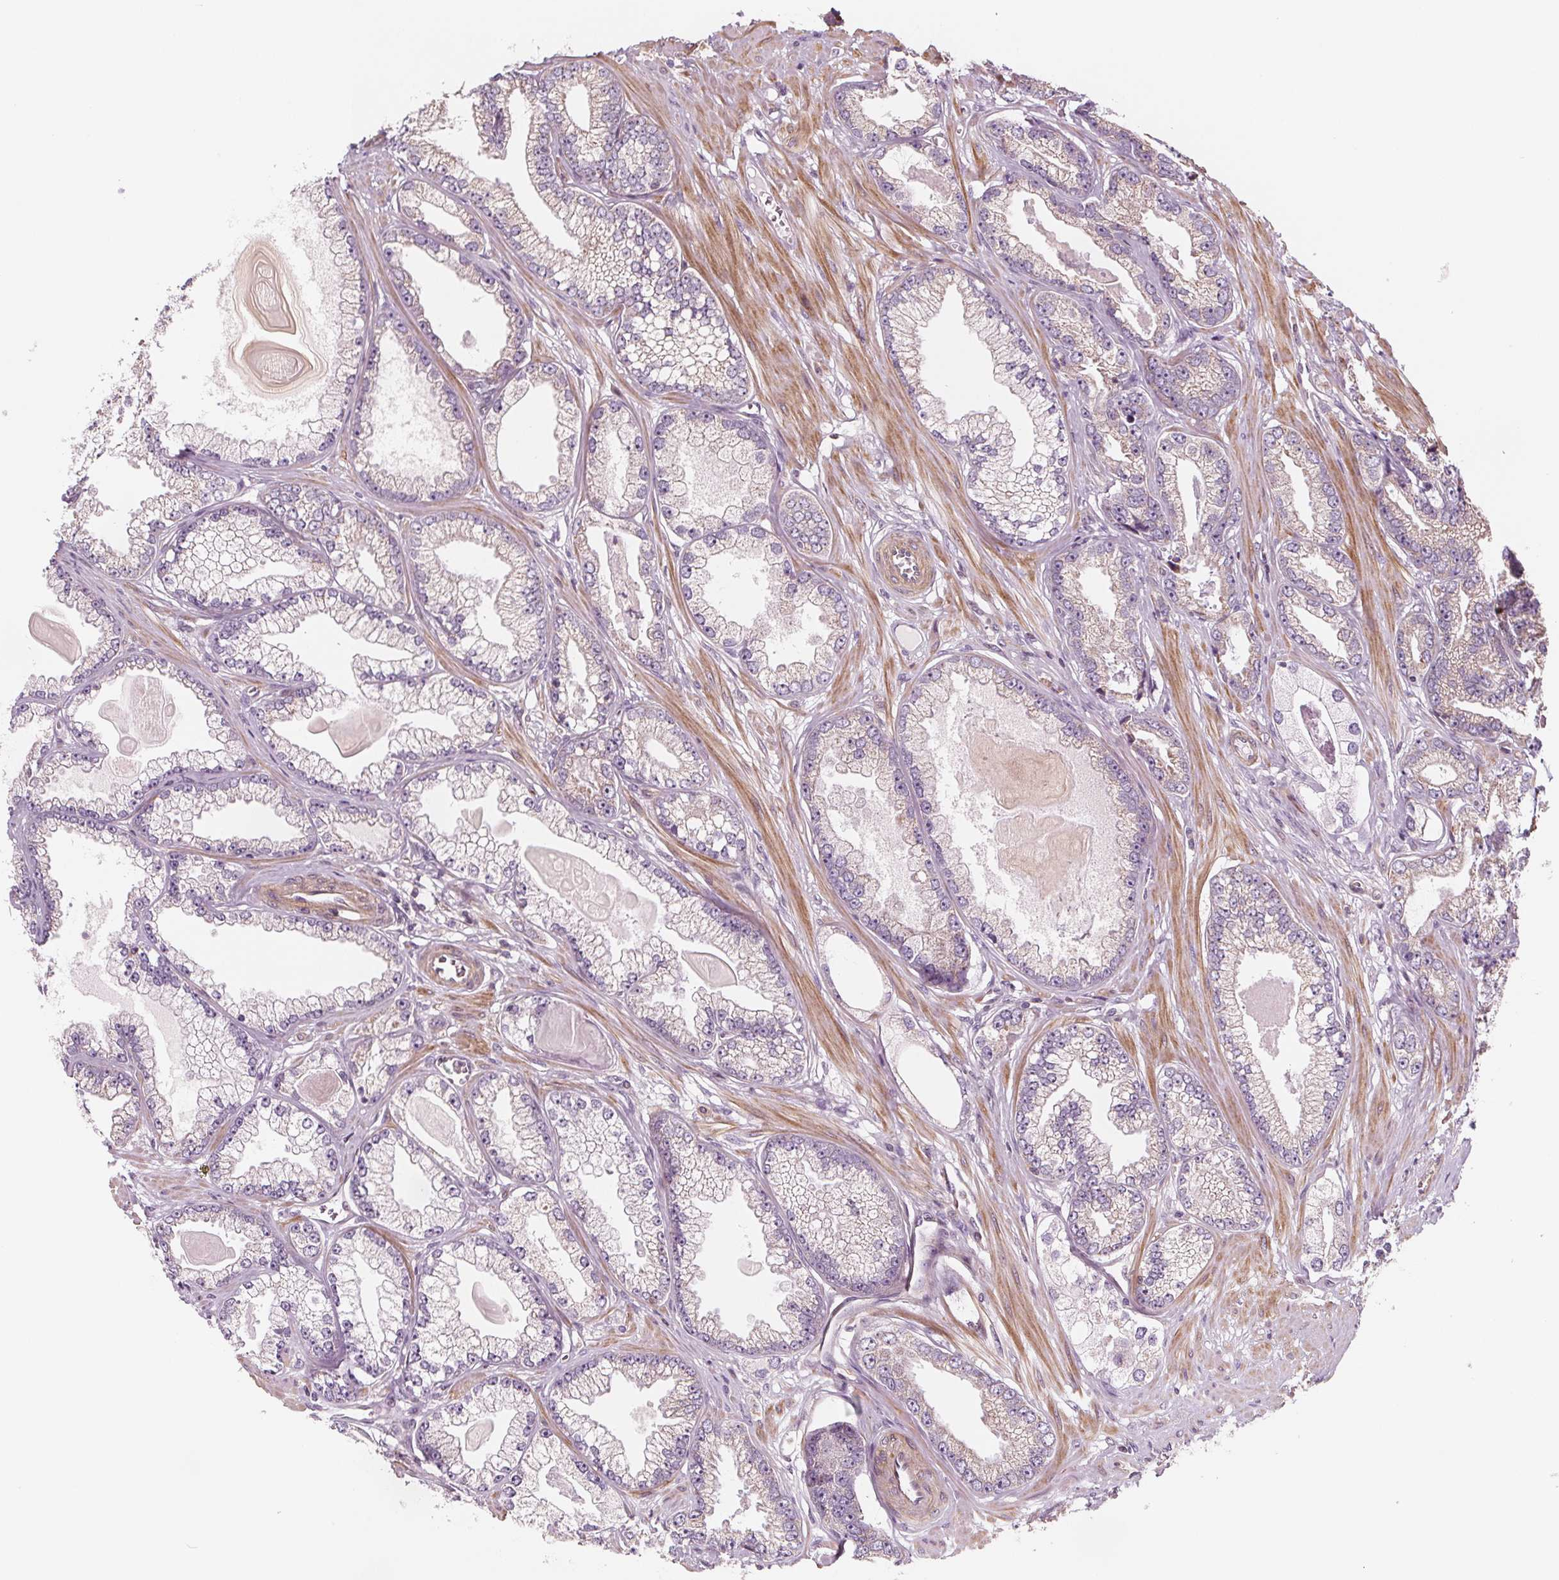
{"staining": {"intensity": "negative", "quantity": "none", "location": "none"}, "tissue": "prostate cancer", "cell_type": "Tumor cells", "image_type": "cancer", "snomed": [{"axis": "morphology", "description": "Adenocarcinoma, Low grade"}, {"axis": "topography", "description": "Prostate"}], "caption": "Protein analysis of prostate adenocarcinoma (low-grade) shows no significant staining in tumor cells.", "gene": "ADAM33", "patient": {"sex": "male", "age": 64}}